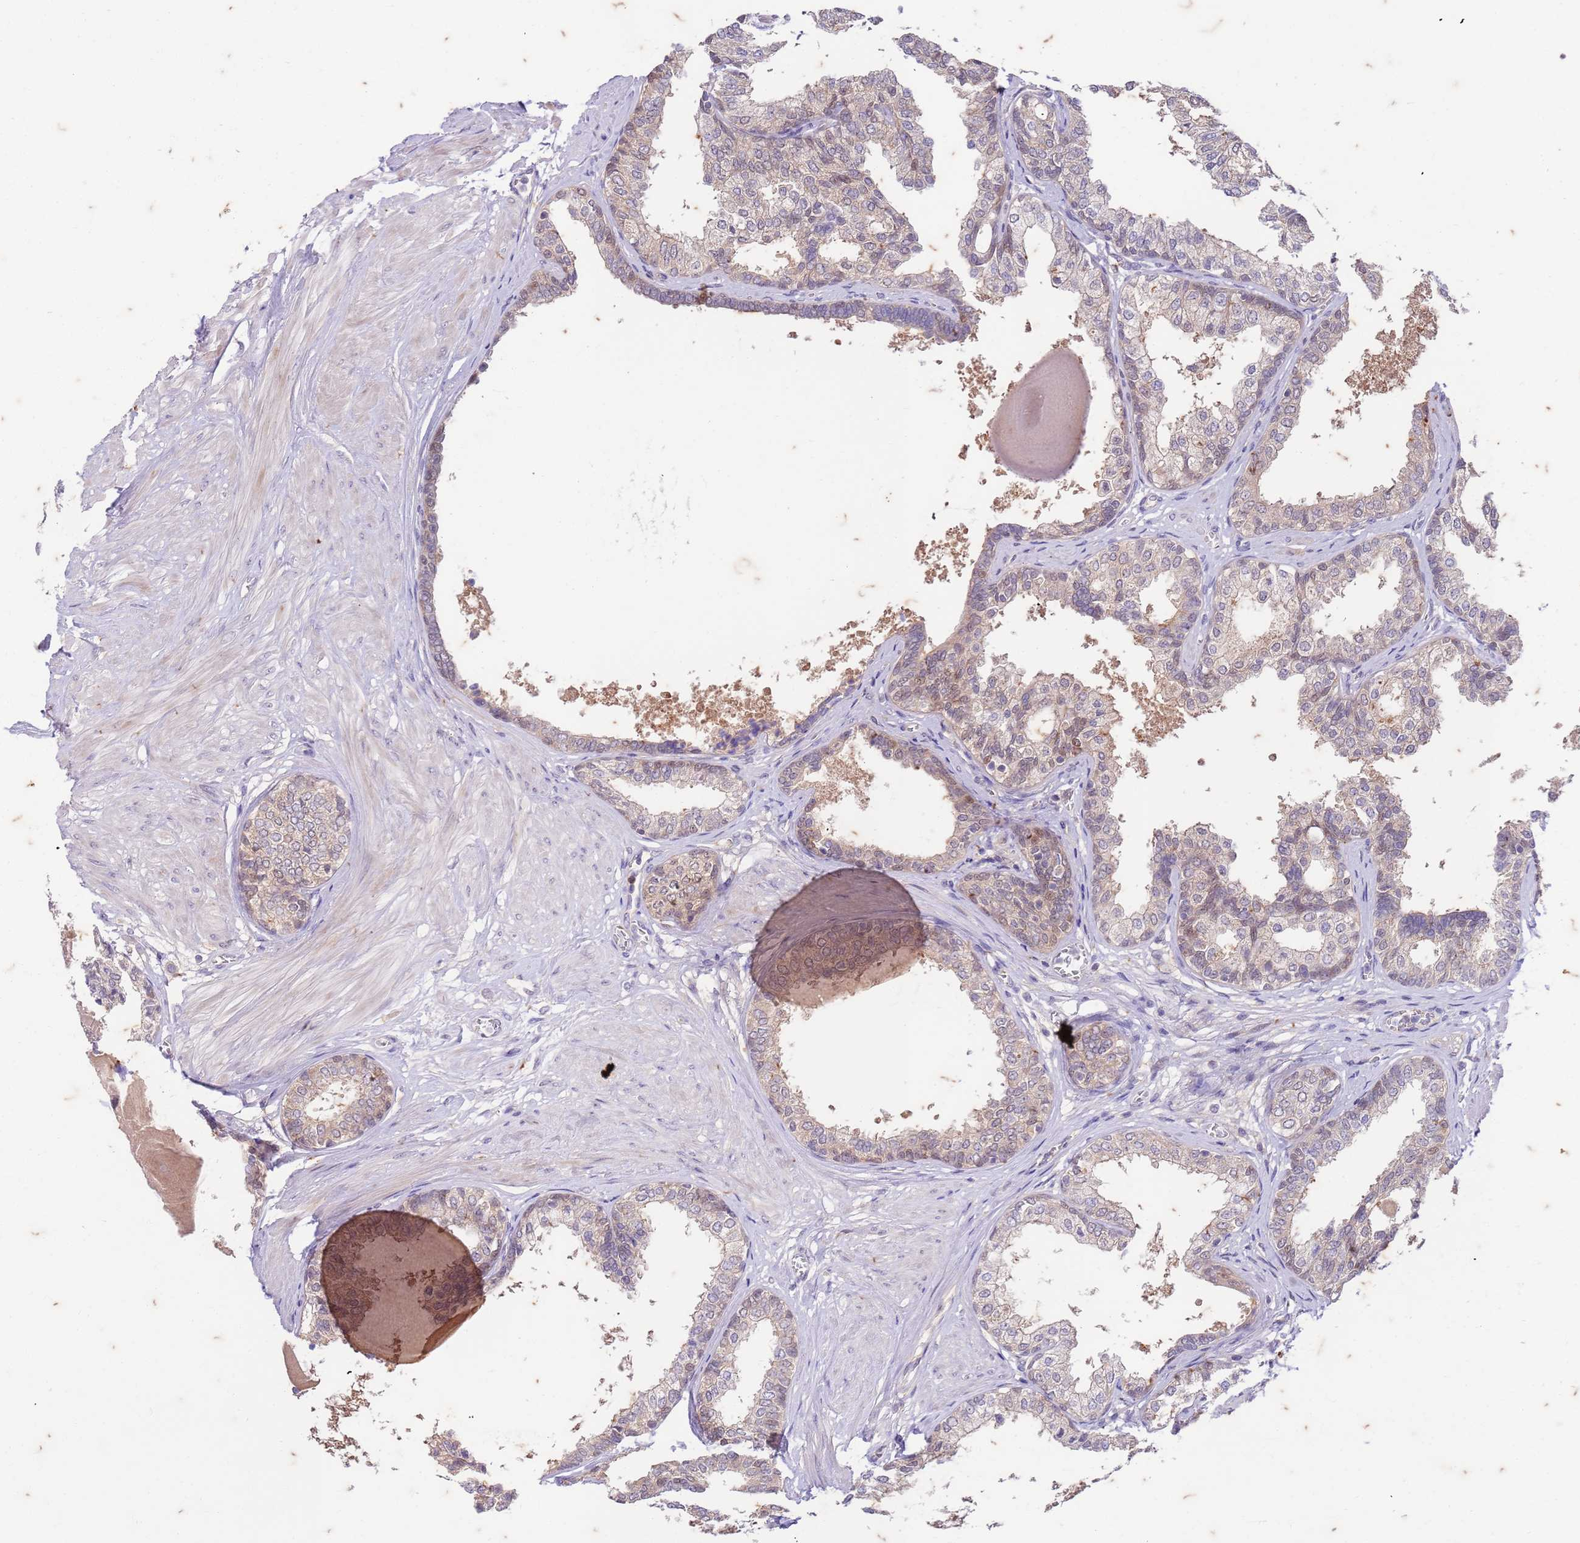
{"staining": {"intensity": "weak", "quantity": "25%-75%", "location": "cytoplasmic/membranous"}, "tissue": "prostate", "cell_type": "Glandular cells", "image_type": "normal", "snomed": [{"axis": "morphology", "description": "Normal tissue, NOS"}, {"axis": "topography", "description": "Prostate"}], "caption": "Brown immunohistochemical staining in unremarkable human prostate shows weak cytoplasmic/membranous staining in about 25%-75% of glandular cells.", "gene": "RAPGEF3", "patient": {"sex": "male", "age": 48}}